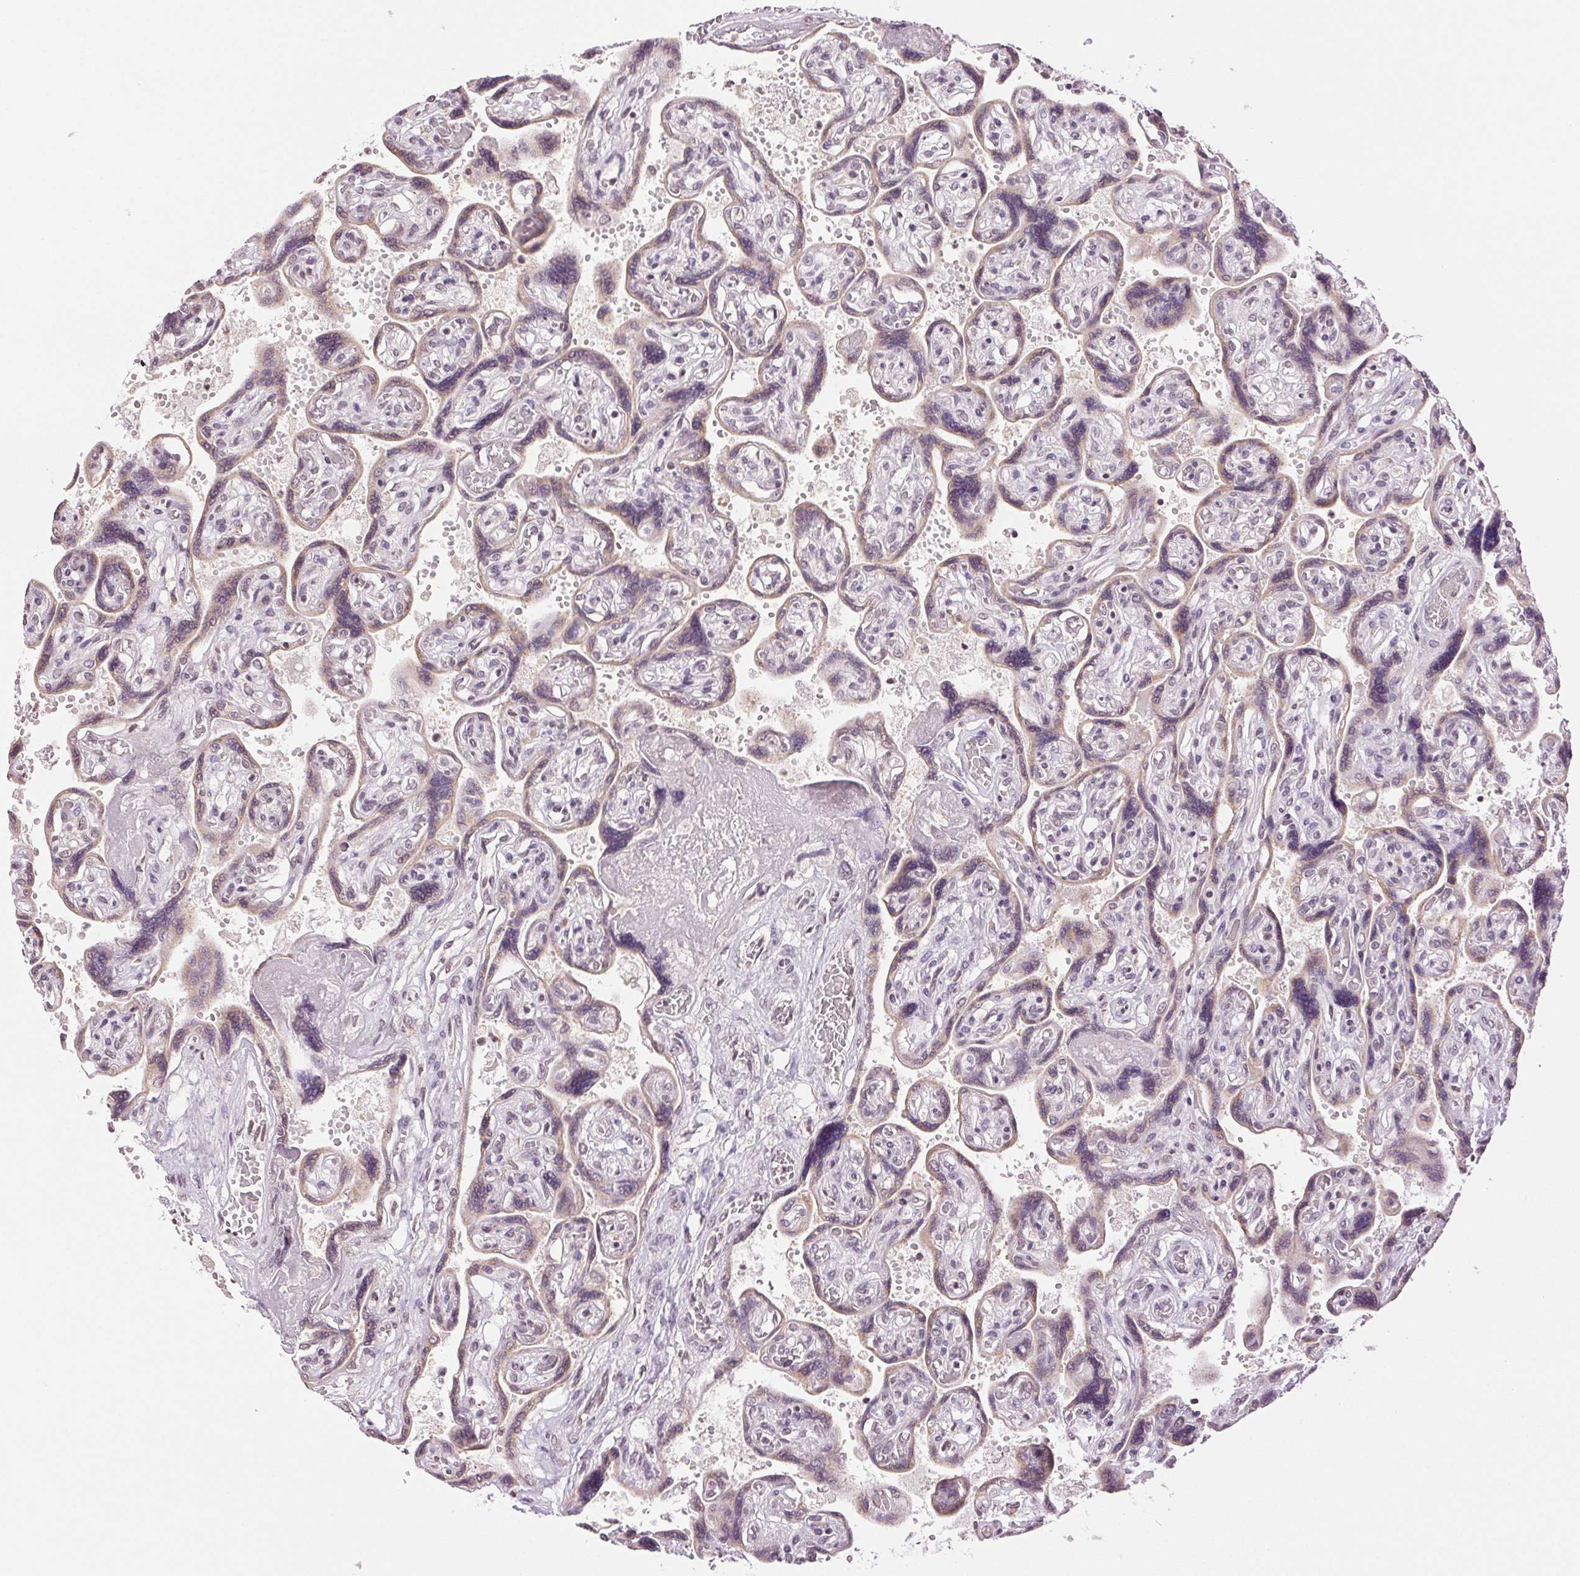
{"staining": {"intensity": "weak", "quantity": "<25%", "location": "nuclear"}, "tissue": "placenta", "cell_type": "Decidual cells", "image_type": "normal", "snomed": [{"axis": "morphology", "description": "Normal tissue, NOS"}, {"axis": "topography", "description": "Placenta"}], "caption": "Placenta was stained to show a protein in brown. There is no significant staining in decidual cells. (Stains: DAB (3,3'-diaminobenzidine) immunohistochemistry (IHC) with hematoxylin counter stain, Microscopy: brightfield microscopy at high magnification).", "gene": "TNNT3", "patient": {"sex": "female", "age": 32}}